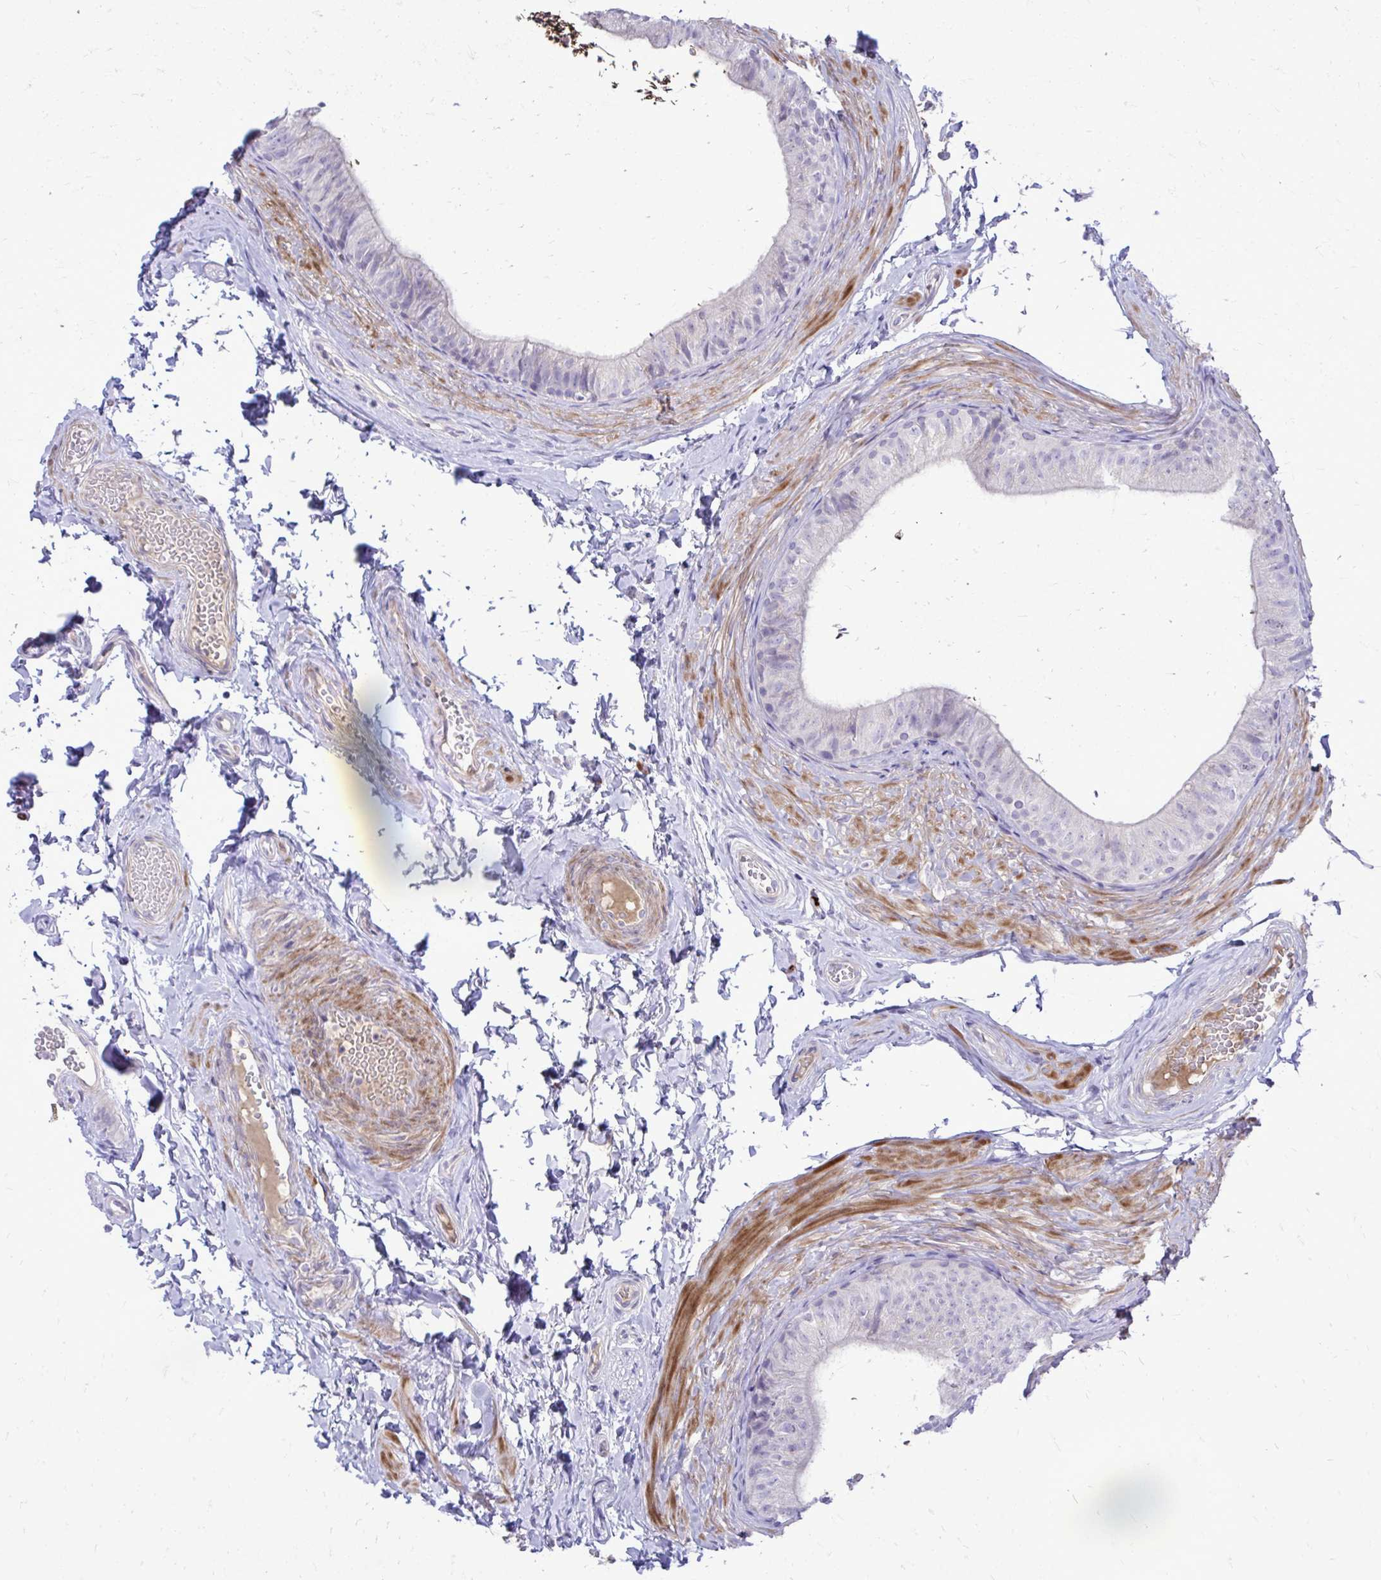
{"staining": {"intensity": "negative", "quantity": "none", "location": "none"}, "tissue": "epididymis", "cell_type": "Glandular cells", "image_type": "normal", "snomed": [{"axis": "morphology", "description": "Normal tissue, NOS"}, {"axis": "topography", "description": "Epididymis, spermatic cord, NOS"}, {"axis": "topography", "description": "Epididymis"}, {"axis": "topography", "description": "Peripheral nerve tissue"}], "caption": "This image is of normal epididymis stained with immunohistochemistry (IHC) to label a protein in brown with the nuclei are counter-stained blue. There is no positivity in glandular cells.", "gene": "TP53I11", "patient": {"sex": "male", "age": 29}}